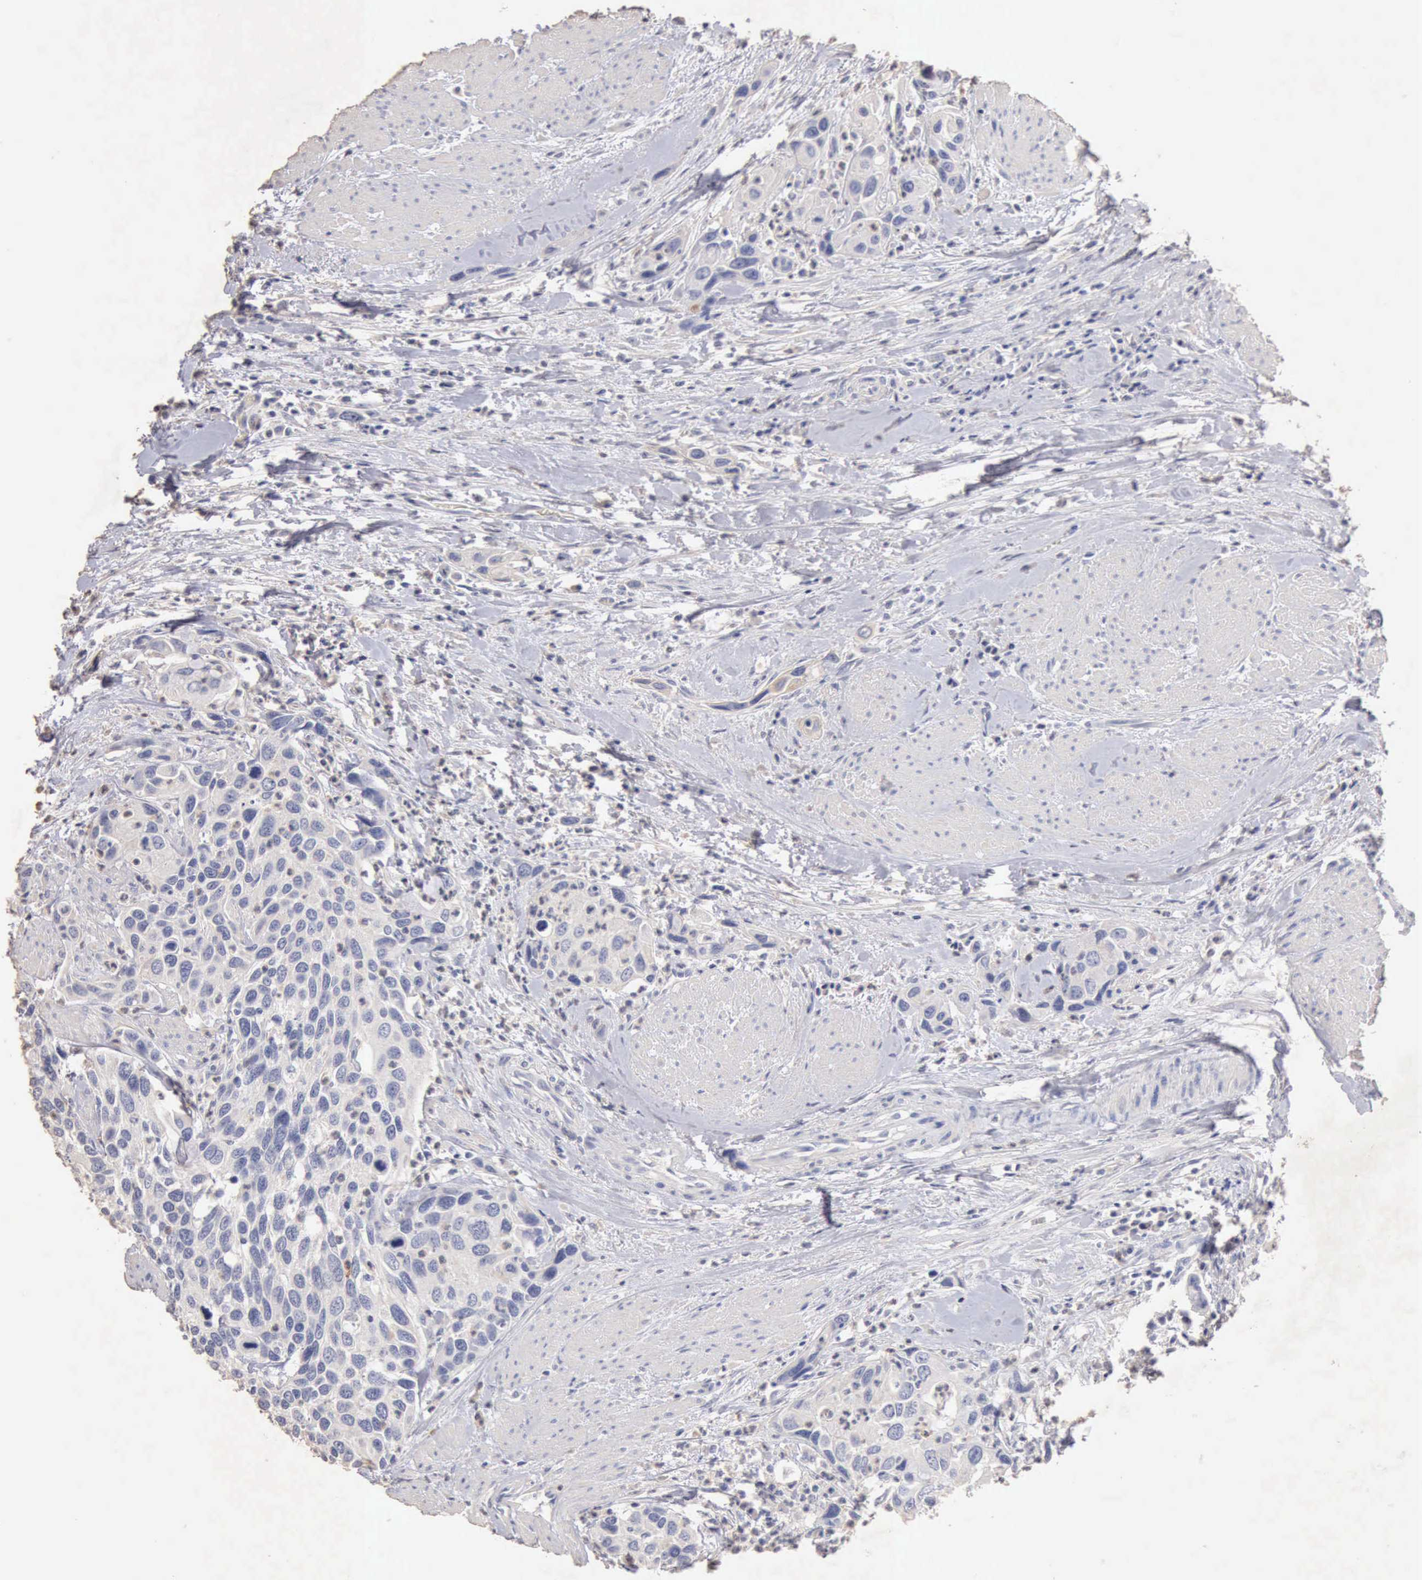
{"staining": {"intensity": "negative", "quantity": "none", "location": "none"}, "tissue": "urothelial cancer", "cell_type": "Tumor cells", "image_type": "cancer", "snomed": [{"axis": "morphology", "description": "Urothelial carcinoma, High grade"}, {"axis": "topography", "description": "Urinary bladder"}], "caption": "Image shows no protein staining in tumor cells of urothelial carcinoma (high-grade) tissue.", "gene": "KRT6B", "patient": {"sex": "male", "age": 66}}